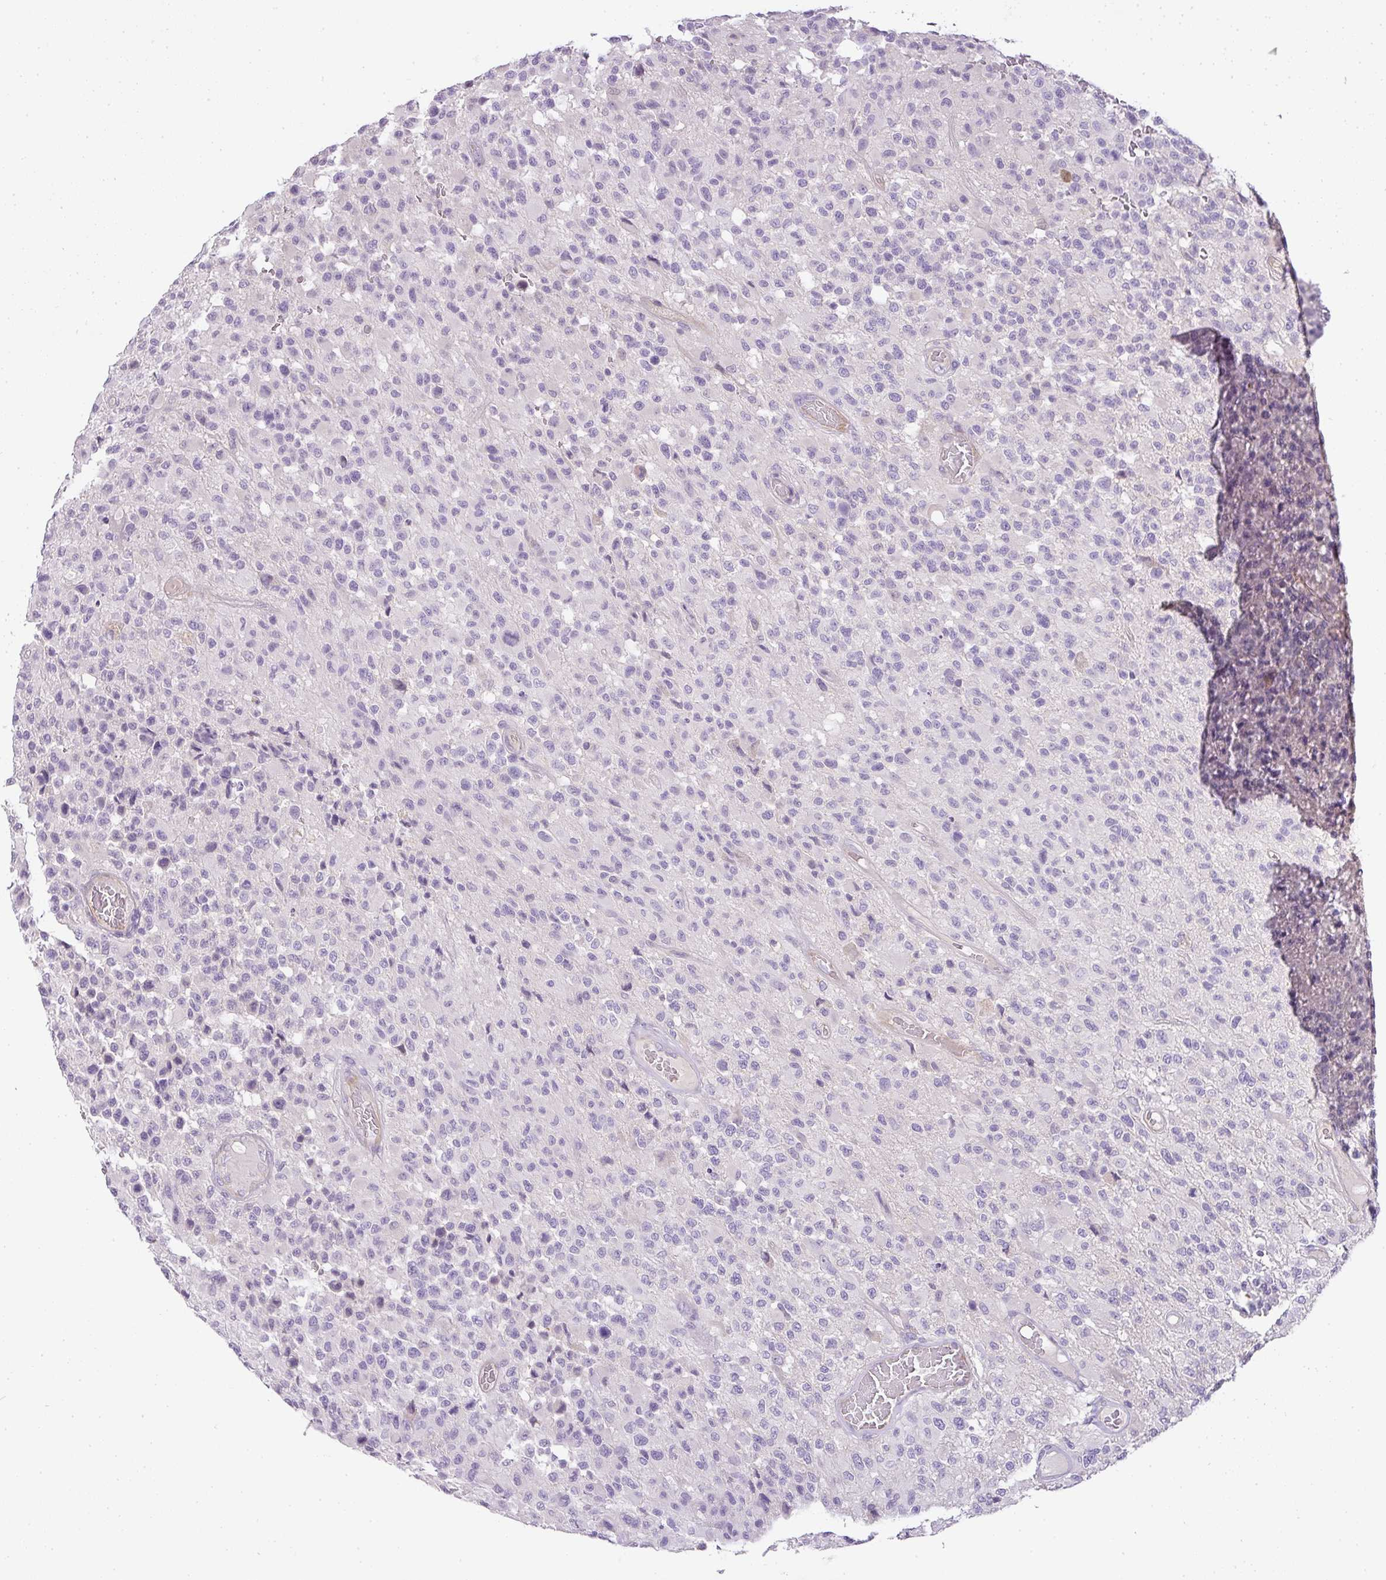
{"staining": {"intensity": "negative", "quantity": "none", "location": "none"}, "tissue": "glioma", "cell_type": "Tumor cells", "image_type": "cancer", "snomed": [{"axis": "morphology", "description": "Glioma, malignant, High grade"}, {"axis": "morphology", "description": "Glioblastoma, NOS"}, {"axis": "topography", "description": "Brain"}], "caption": "Immunohistochemistry micrograph of neoplastic tissue: human glioblastoma stained with DAB exhibits no significant protein staining in tumor cells. (Brightfield microscopy of DAB (3,3'-diaminobenzidine) immunohistochemistry at high magnification).", "gene": "RAX2", "patient": {"sex": "male", "age": 60}}